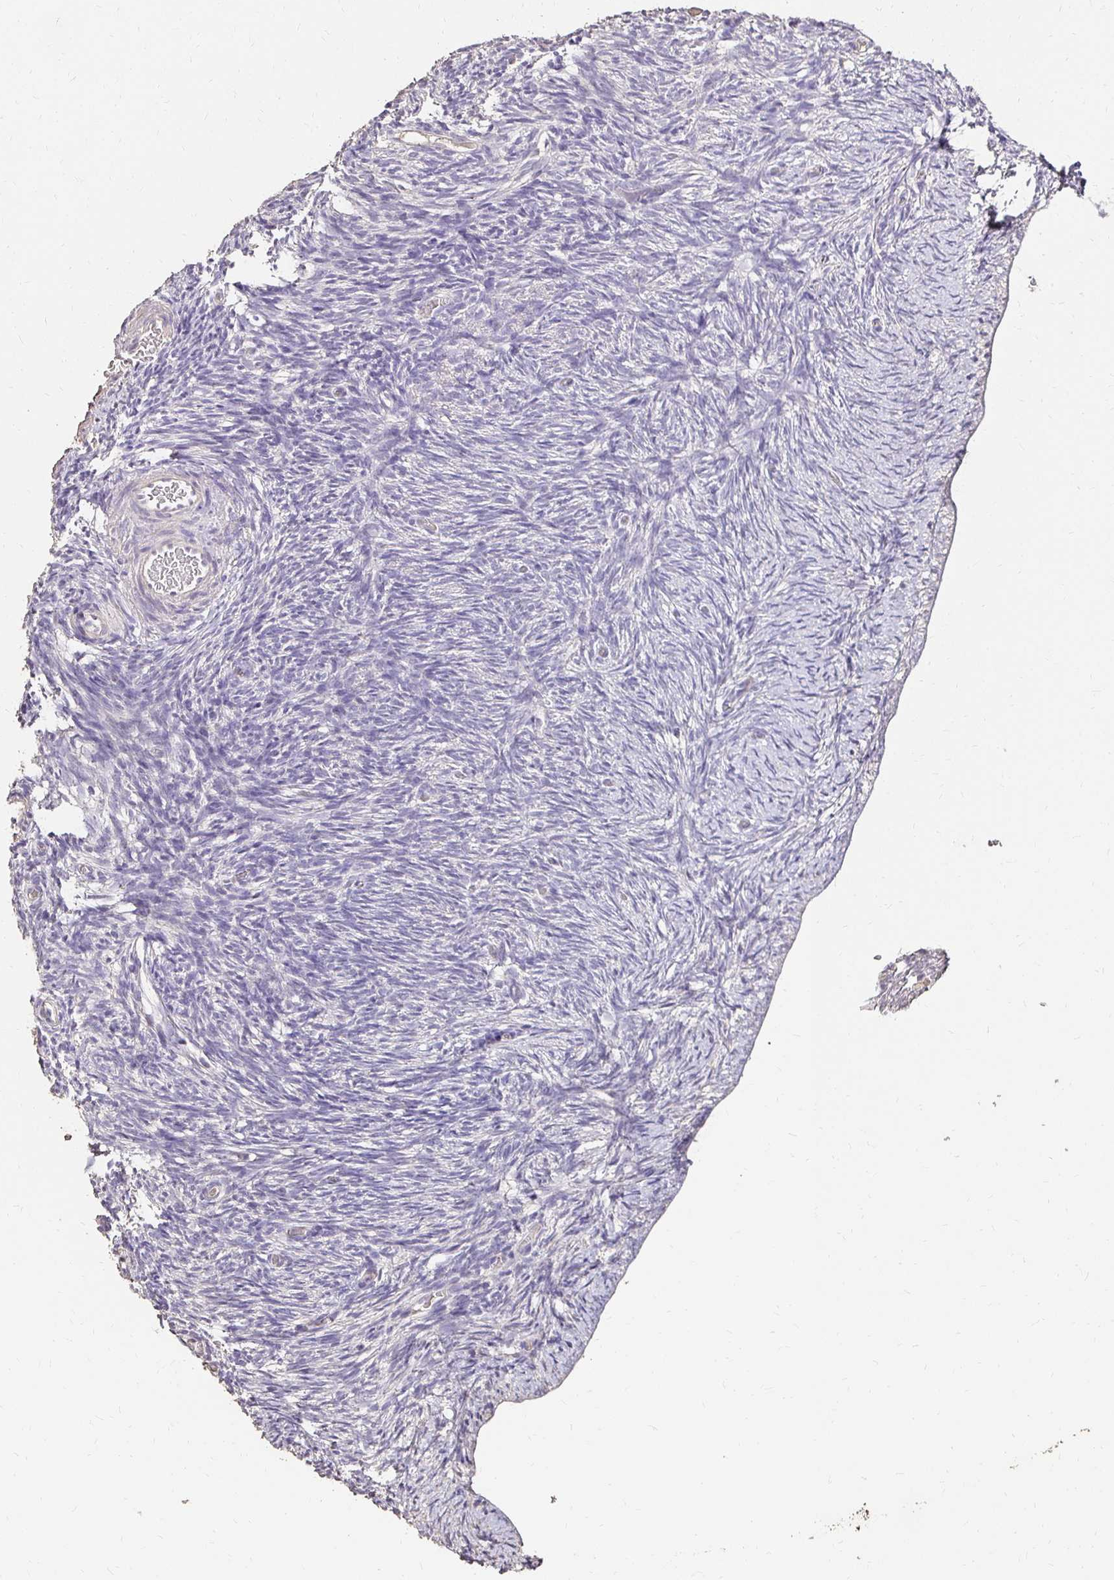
{"staining": {"intensity": "negative", "quantity": "none", "location": "none"}, "tissue": "ovary", "cell_type": "Ovarian stroma cells", "image_type": "normal", "snomed": [{"axis": "morphology", "description": "Normal tissue, NOS"}, {"axis": "topography", "description": "Ovary"}], "caption": "Photomicrograph shows no protein staining in ovarian stroma cells of unremarkable ovary.", "gene": "UGT1A6", "patient": {"sex": "female", "age": 39}}